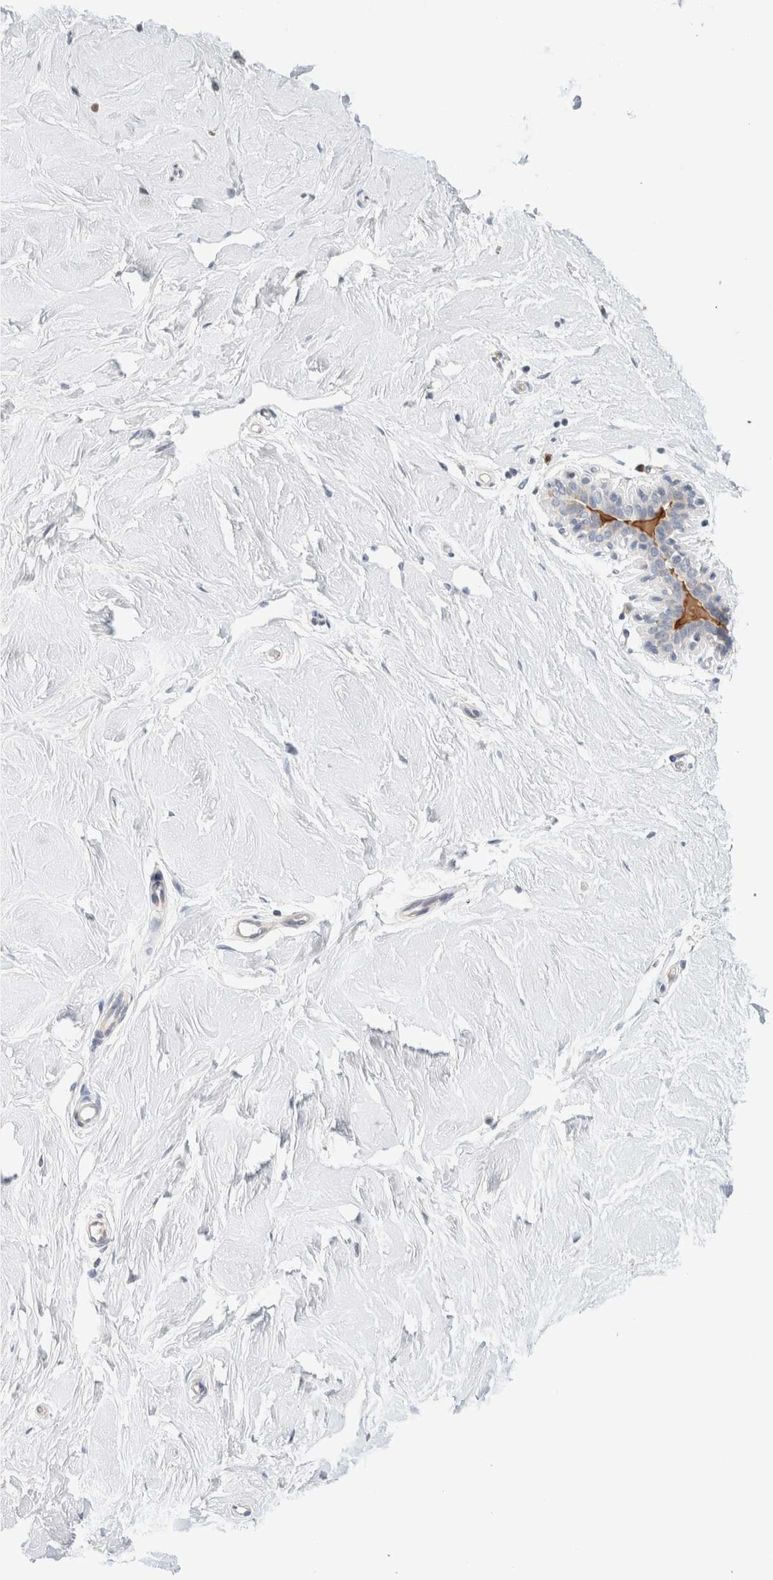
{"staining": {"intensity": "negative", "quantity": "none", "location": "none"}, "tissue": "breast", "cell_type": "Adipocytes", "image_type": "normal", "snomed": [{"axis": "morphology", "description": "Normal tissue, NOS"}, {"axis": "topography", "description": "Breast"}], "caption": "High power microscopy photomicrograph of an immunohistochemistry photomicrograph of normal breast, revealing no significant staining in adipocytes. (DAB immunohistochemistry (IHC) visualized using brightfield microscopy, high magnification).", "gene": "SPRTN", "patient": {"sex": "female", "age": 23}}